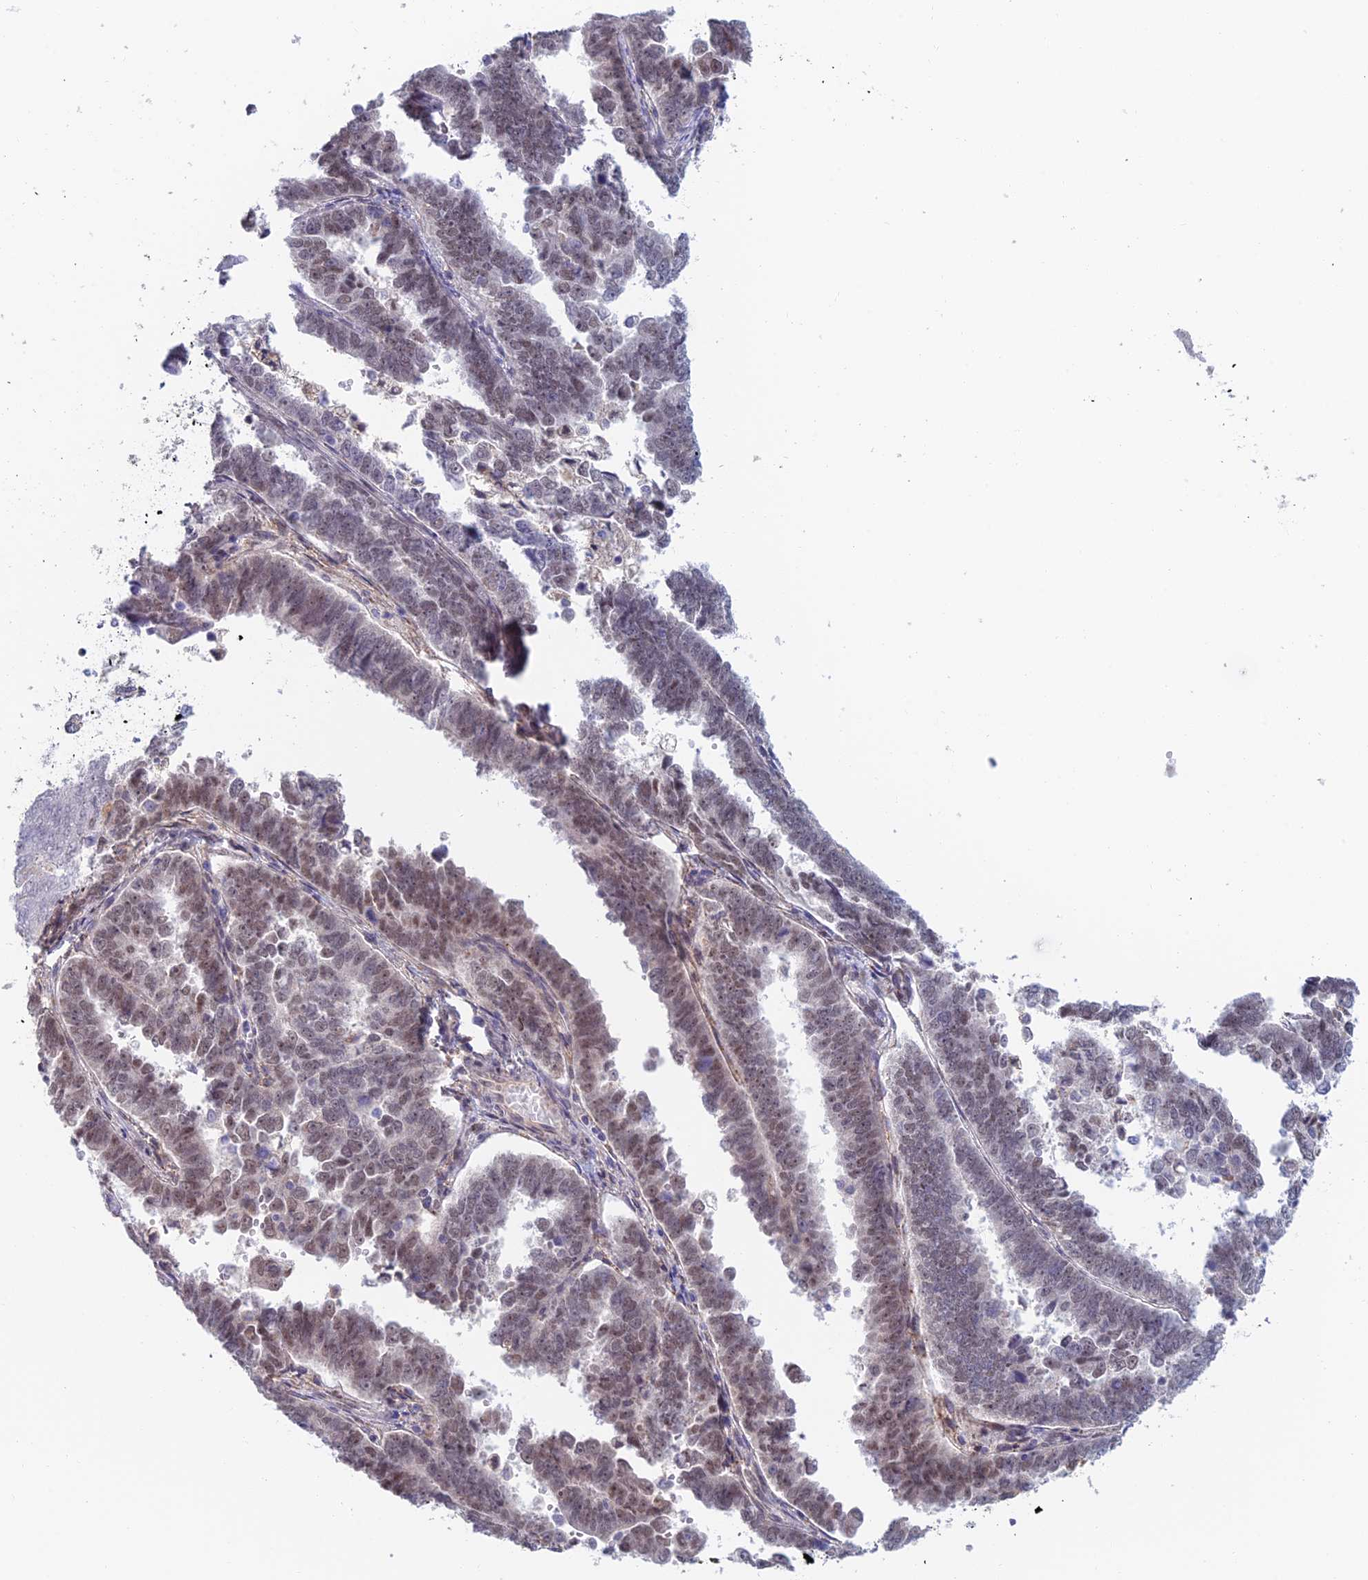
{"staining": {"intensity": "moderate", "quantity": ">75%", "location": "nuclear"}, "tissue": "endometrial cancer", "cell_type": "Tumor cells", "image_type": "cancer", "snomed": [{"axis": "morphology", "description": "Adenocarcinoma, NOS"}, {"axis": "topography", "description": "Endometrium"}], "caption": "Adenocarcinoma (endometrial) stained with immunohistochemistry displays moderate nuclear expression in about >75% of tumor cells.", "gene": "ZUP1", "patient": {"sex": "female", "age": 75}}